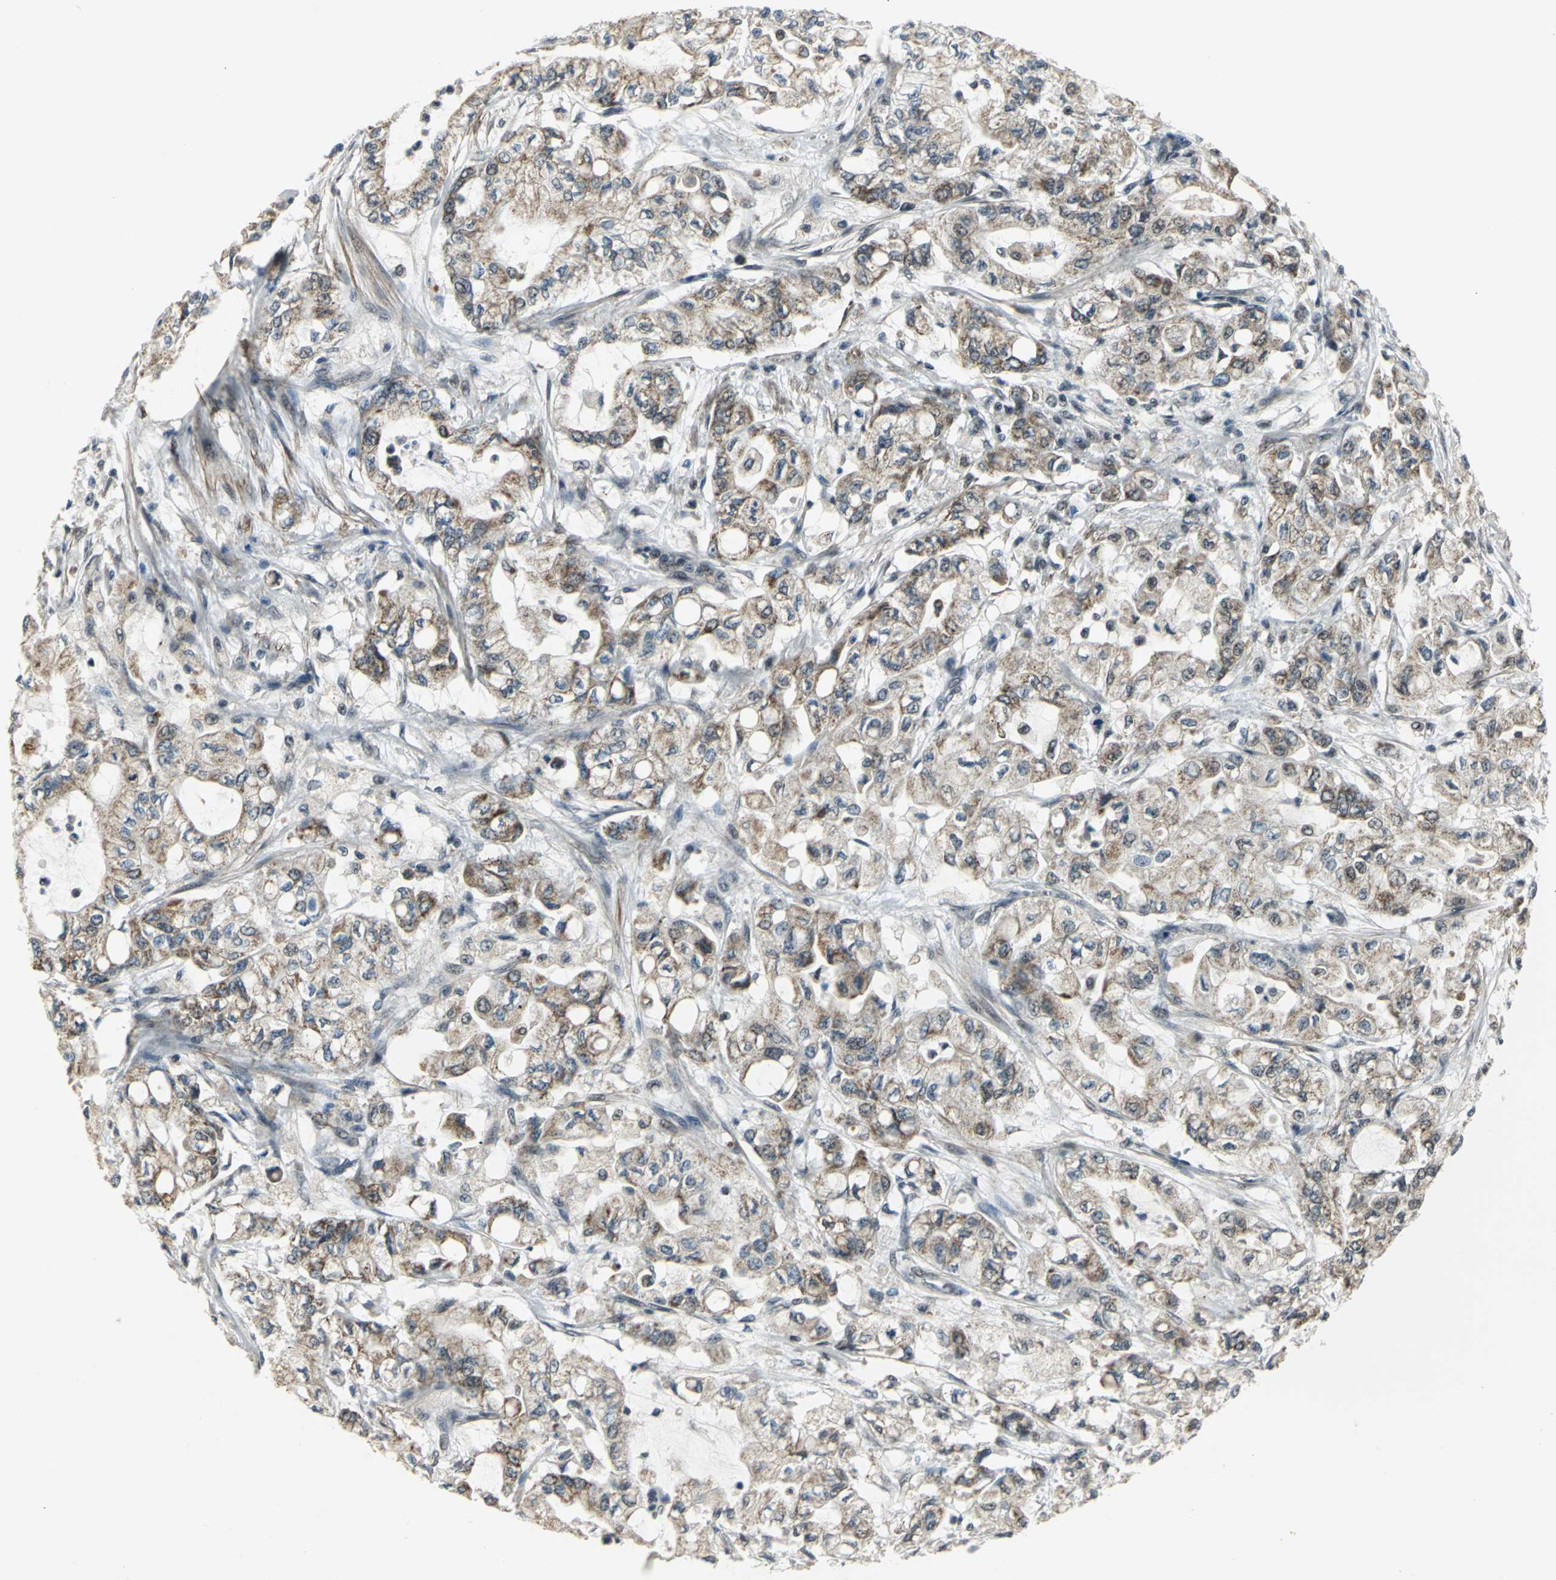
{"staining": {"intensity": "moderate", "quantity": ">75%", "location": "cytoplasmic/membranous"}, "tissue": "pancreatic cancer", "cell_type": "Tumor cells", "image_type": "cancer", "snomed": [{"axis": "morphology", "description": "Adenocarcinoma, NOS"}, {"axis": "topography", "description": "Pancreas"}], "caption": "An immunohistochemistry image of neoplastic tissue is shown. Protein staining in brown shows moderate cytoplasmic/membranous positivity in pancreatic cancer (adenocarcinoma) within tumor cells.", "gene": "MTA1", "patient": {"sex": "male", "age": 79}}